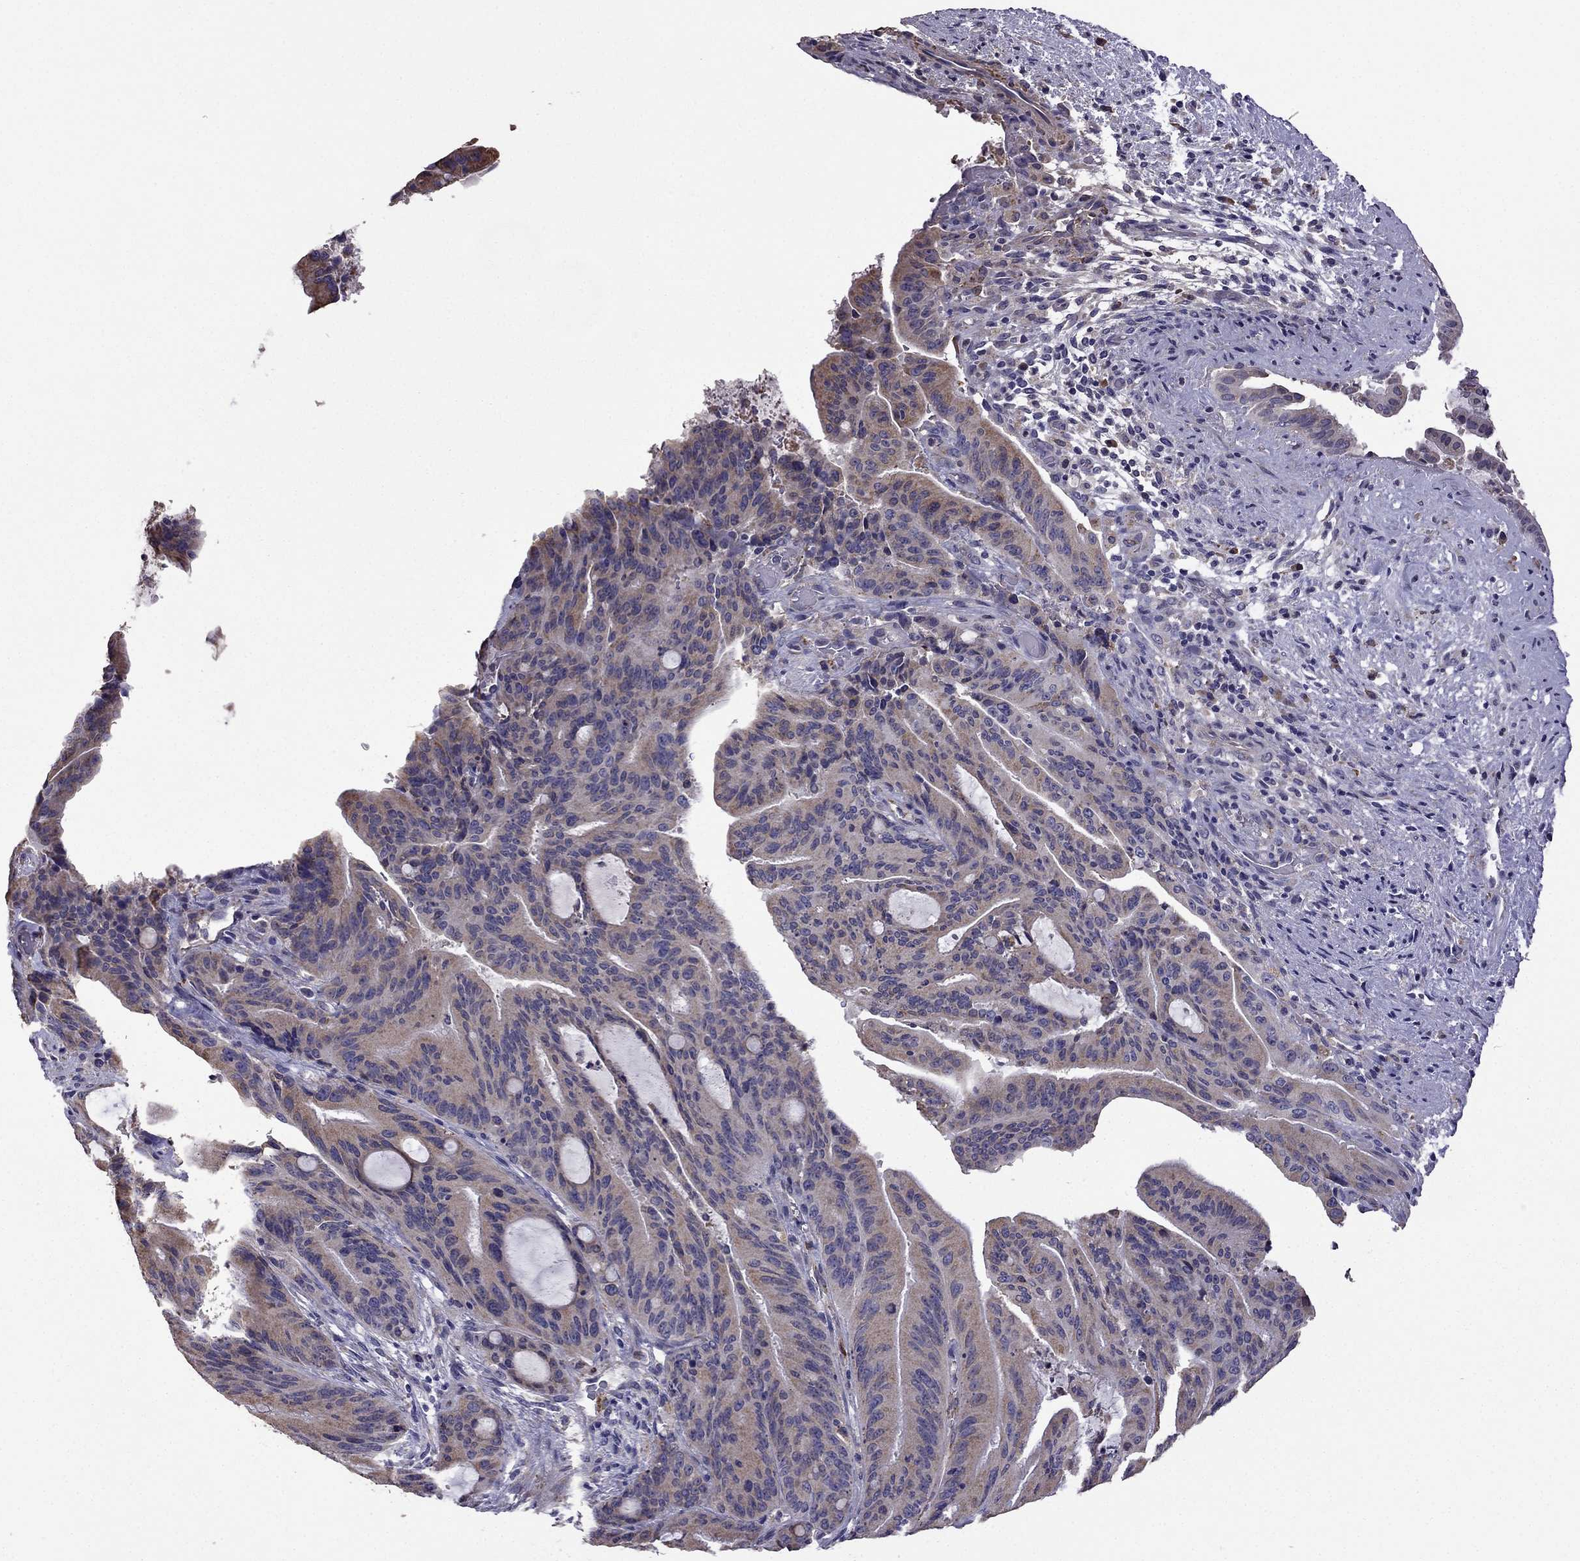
{"staining": {"intensity": "moderate", "quantity": "25%-75%", "location": "cytoplasmic/membranous"}, "tissue": "liver cancer", "cell_type": "Tumor cells", "image_type": "cancer", "snomed": [{"axis": "morphology", "description": "Cholangiocarcinoma"}, {"axis": "topography", "description": "Liver"}], "caption": "This is an image of immunohistochemistry staining of liver cholangiocarcinoma, which shows moderate positivity in the cytoplasmic/membranous of tumor cells.", "gene": "CDH9", "patient": {"sex": "female", "age": 73}}